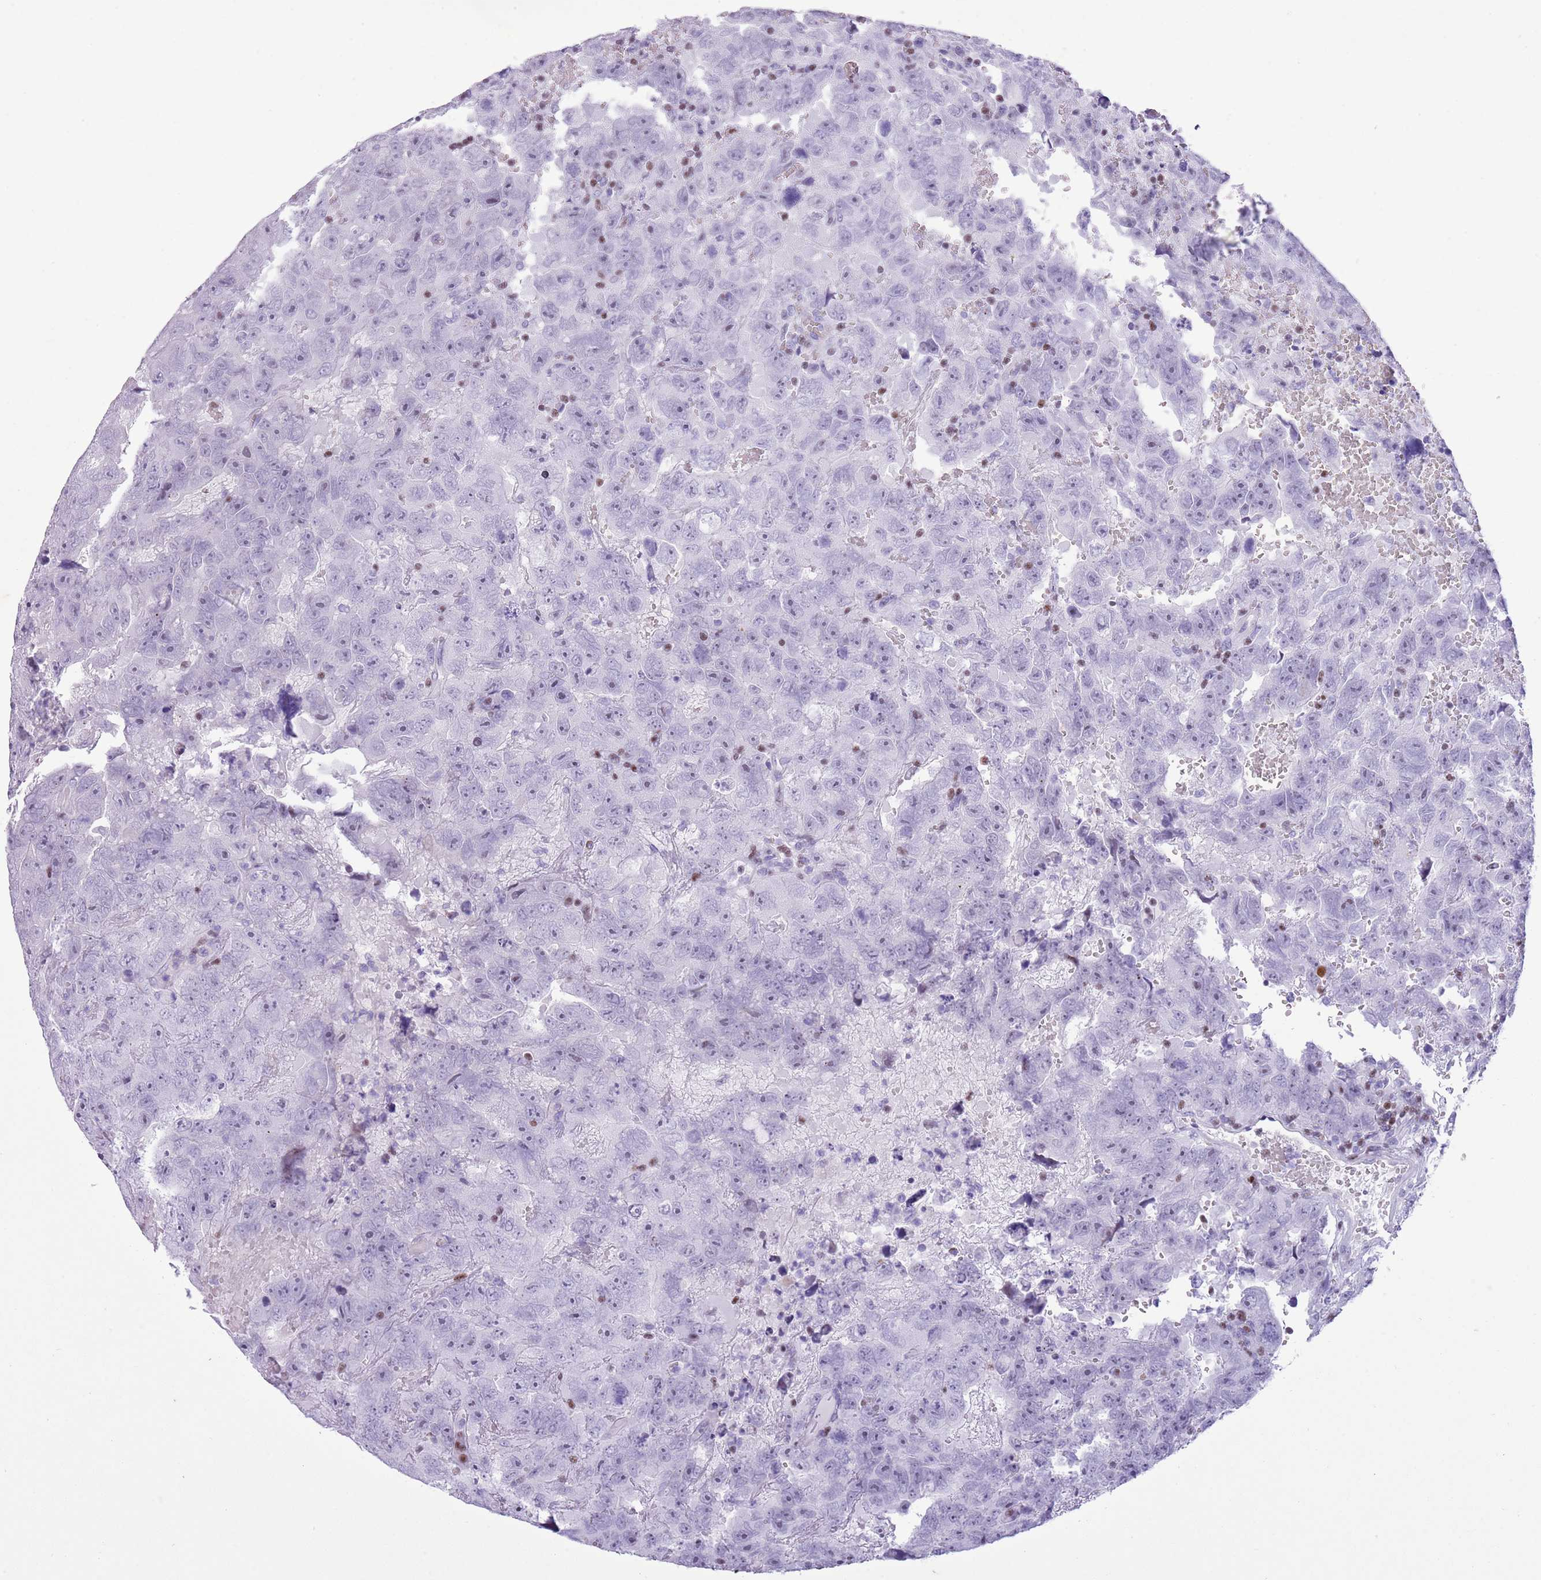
{"staining": {"intensity": "negative", "quantity": "none", "location": "none"}, "tissue": "testis cancer", "cell_type": "Tumor cells", "image_type": "cancer", "snomed": [{"axis": "morphology", "description": "Carcinoma, Embryonal, NOS"}, {"axis": "topography", "description": "Testis"}], "caption": "Immunohistochemistry histopathology image of neoplastic tissue: testis cancer stained with DAB (3,3'-diaminobenzidine) shows no significant protein expression in tumor cells.", "gene": "BCL11B", "patient": {"sex": "male", "age": 45}}